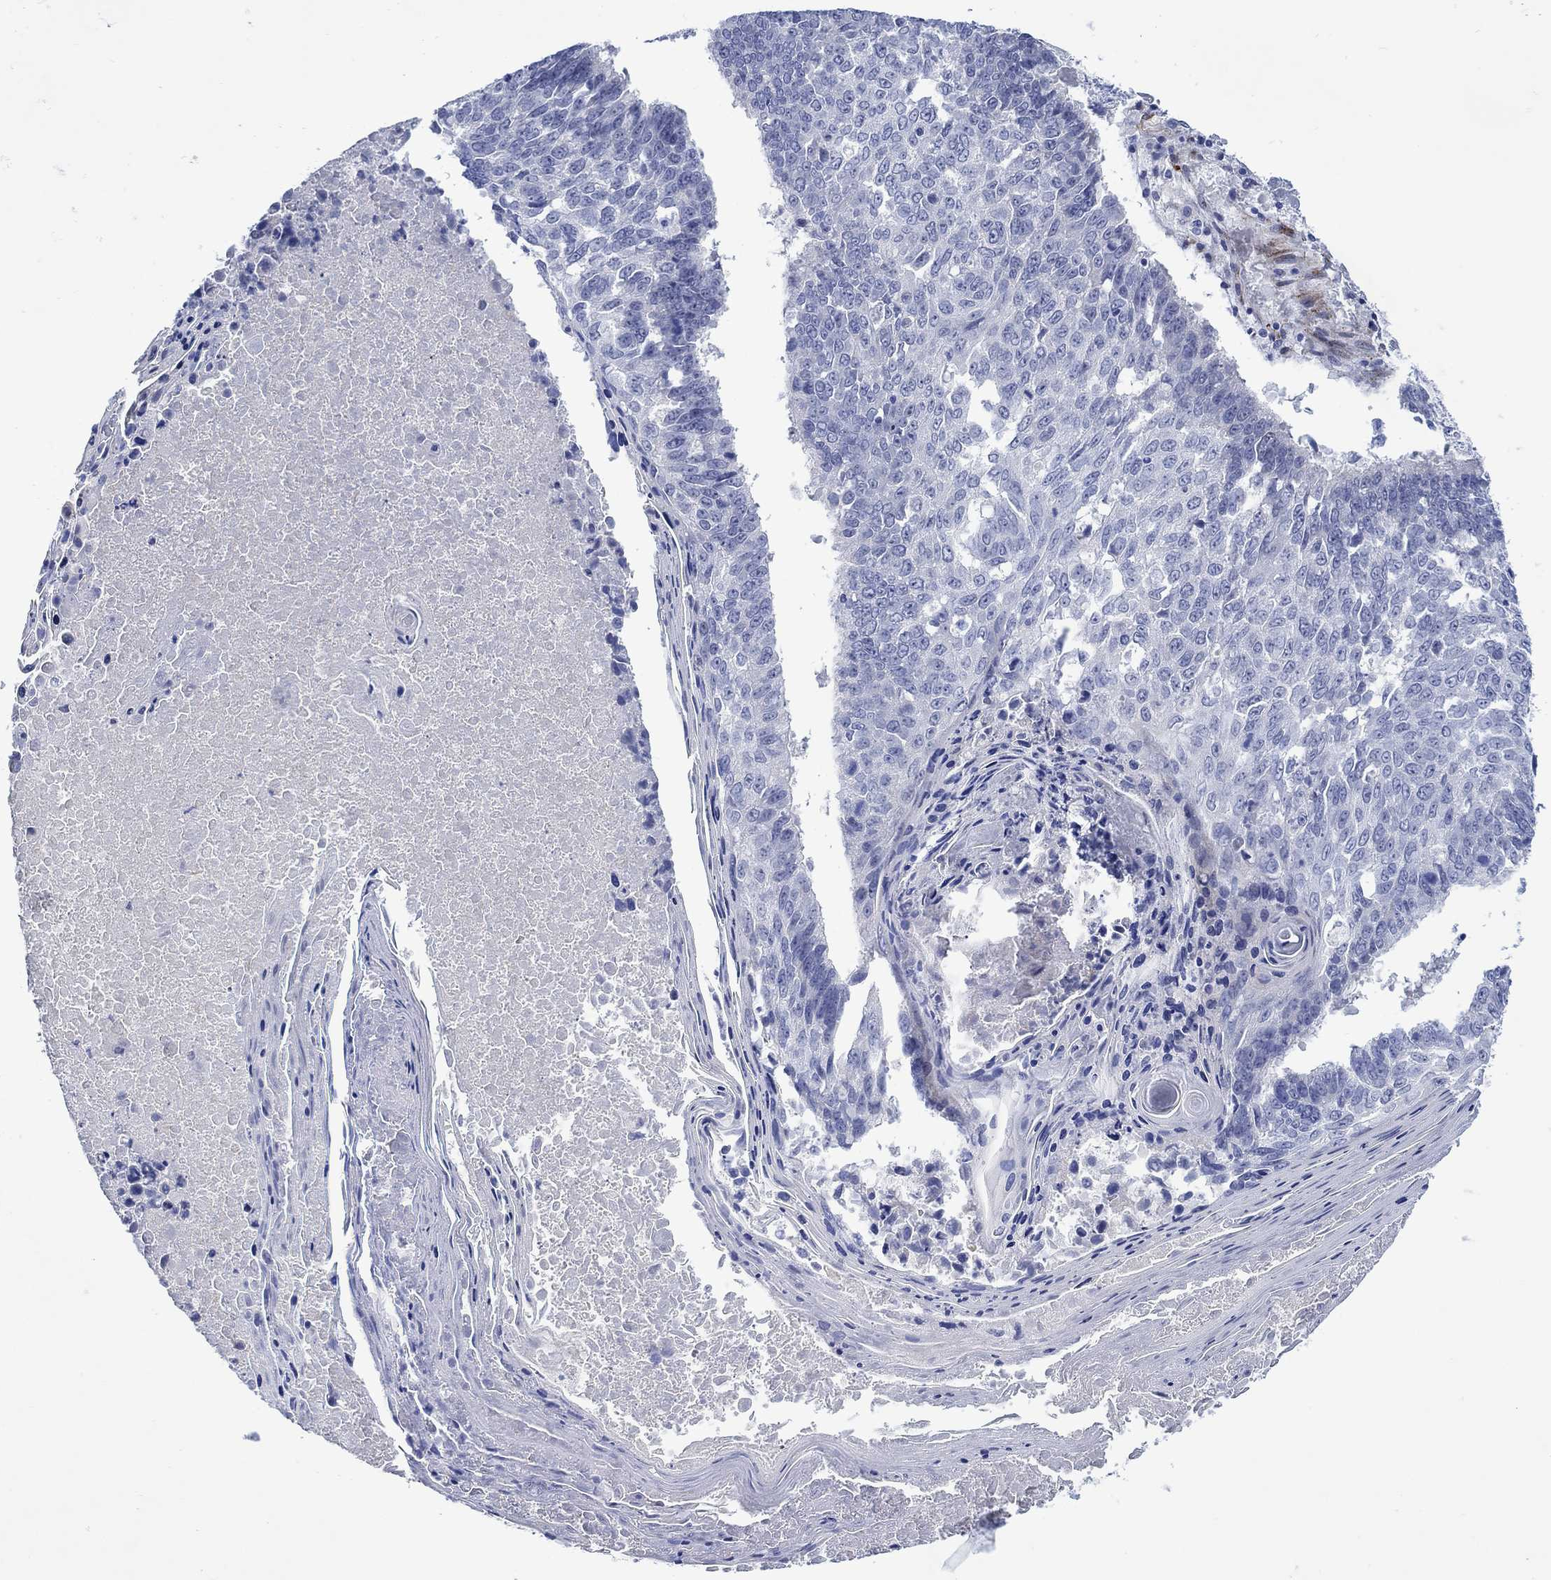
{"staining": {"intensity": "negative", "quantity": "none", "location": "none"}, "tissue": "lung cancer", "cell_type": "Tumor cells", "image_type": "cancer", "snomed": [{"axis": "morphology", "description": "Squamous cell carcinoma, NOS"}, {"axis": "topography", "description": "Lung"}], "caption": "Photomicrograph shows no significant protein expression in tumor cells of squamous cell carcinoma (lung).", "gene": "KSR2", "patient": {"sex": "male", "age": 73}}